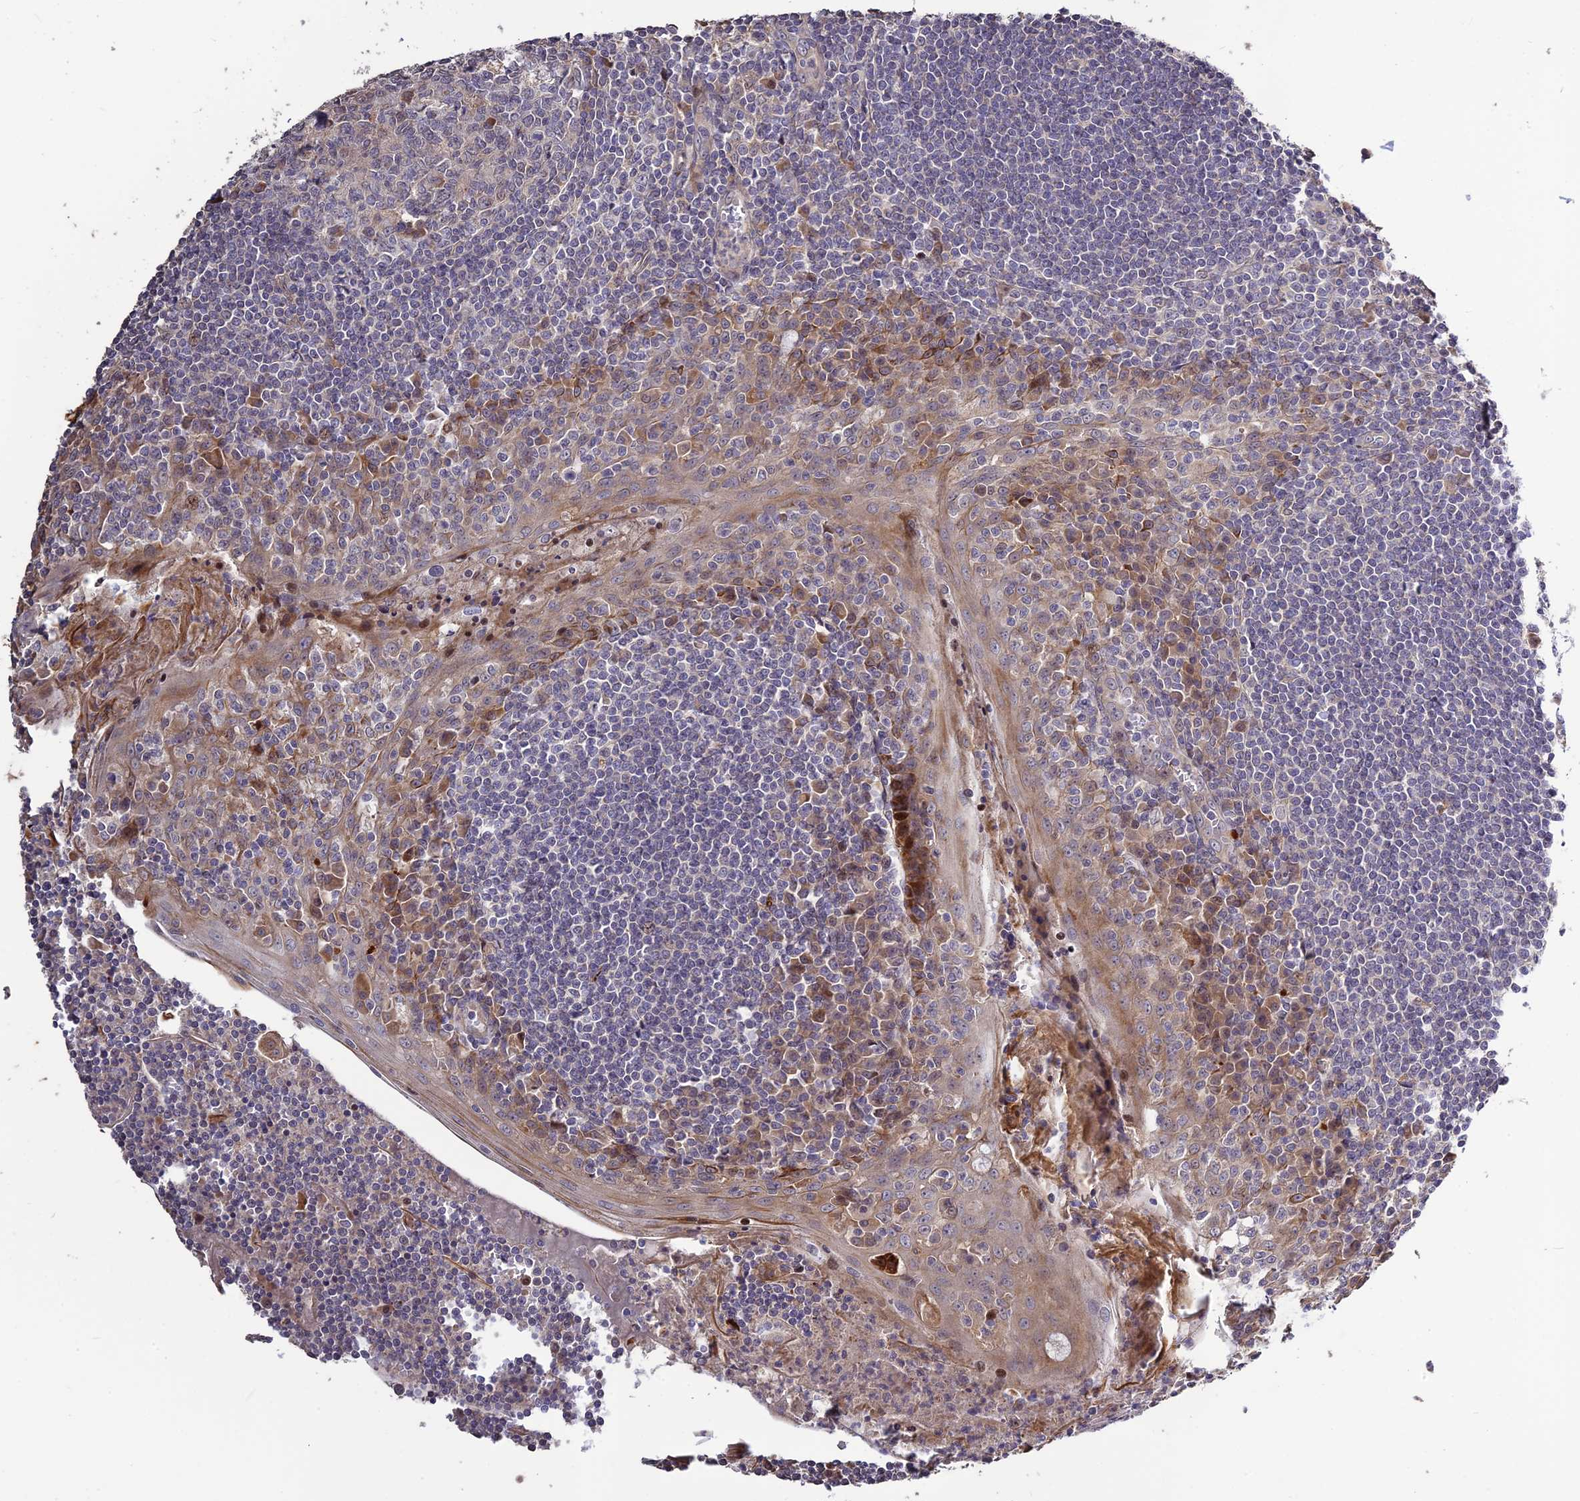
{"staining": {"intensity": "negative", "quantity": "none", "location": "none"}, "tissue": "tonsil", "cell_type": "Germinal center cells", "image_type": "normal", "snomed": [{"axis": "morphology", "description": "Normal tissue, NOS"}, {"axis": "topography", "description": "Tonsil"}], "caption": "IHC histopathology image of unremarkable tonsil: human tonsil stained with DAB (3,3'-diaminobenzidine) shows no significant protein expression in germinal center cells.", "gene": "SPG21", "patient": {"sex": "male", "age": 27}}